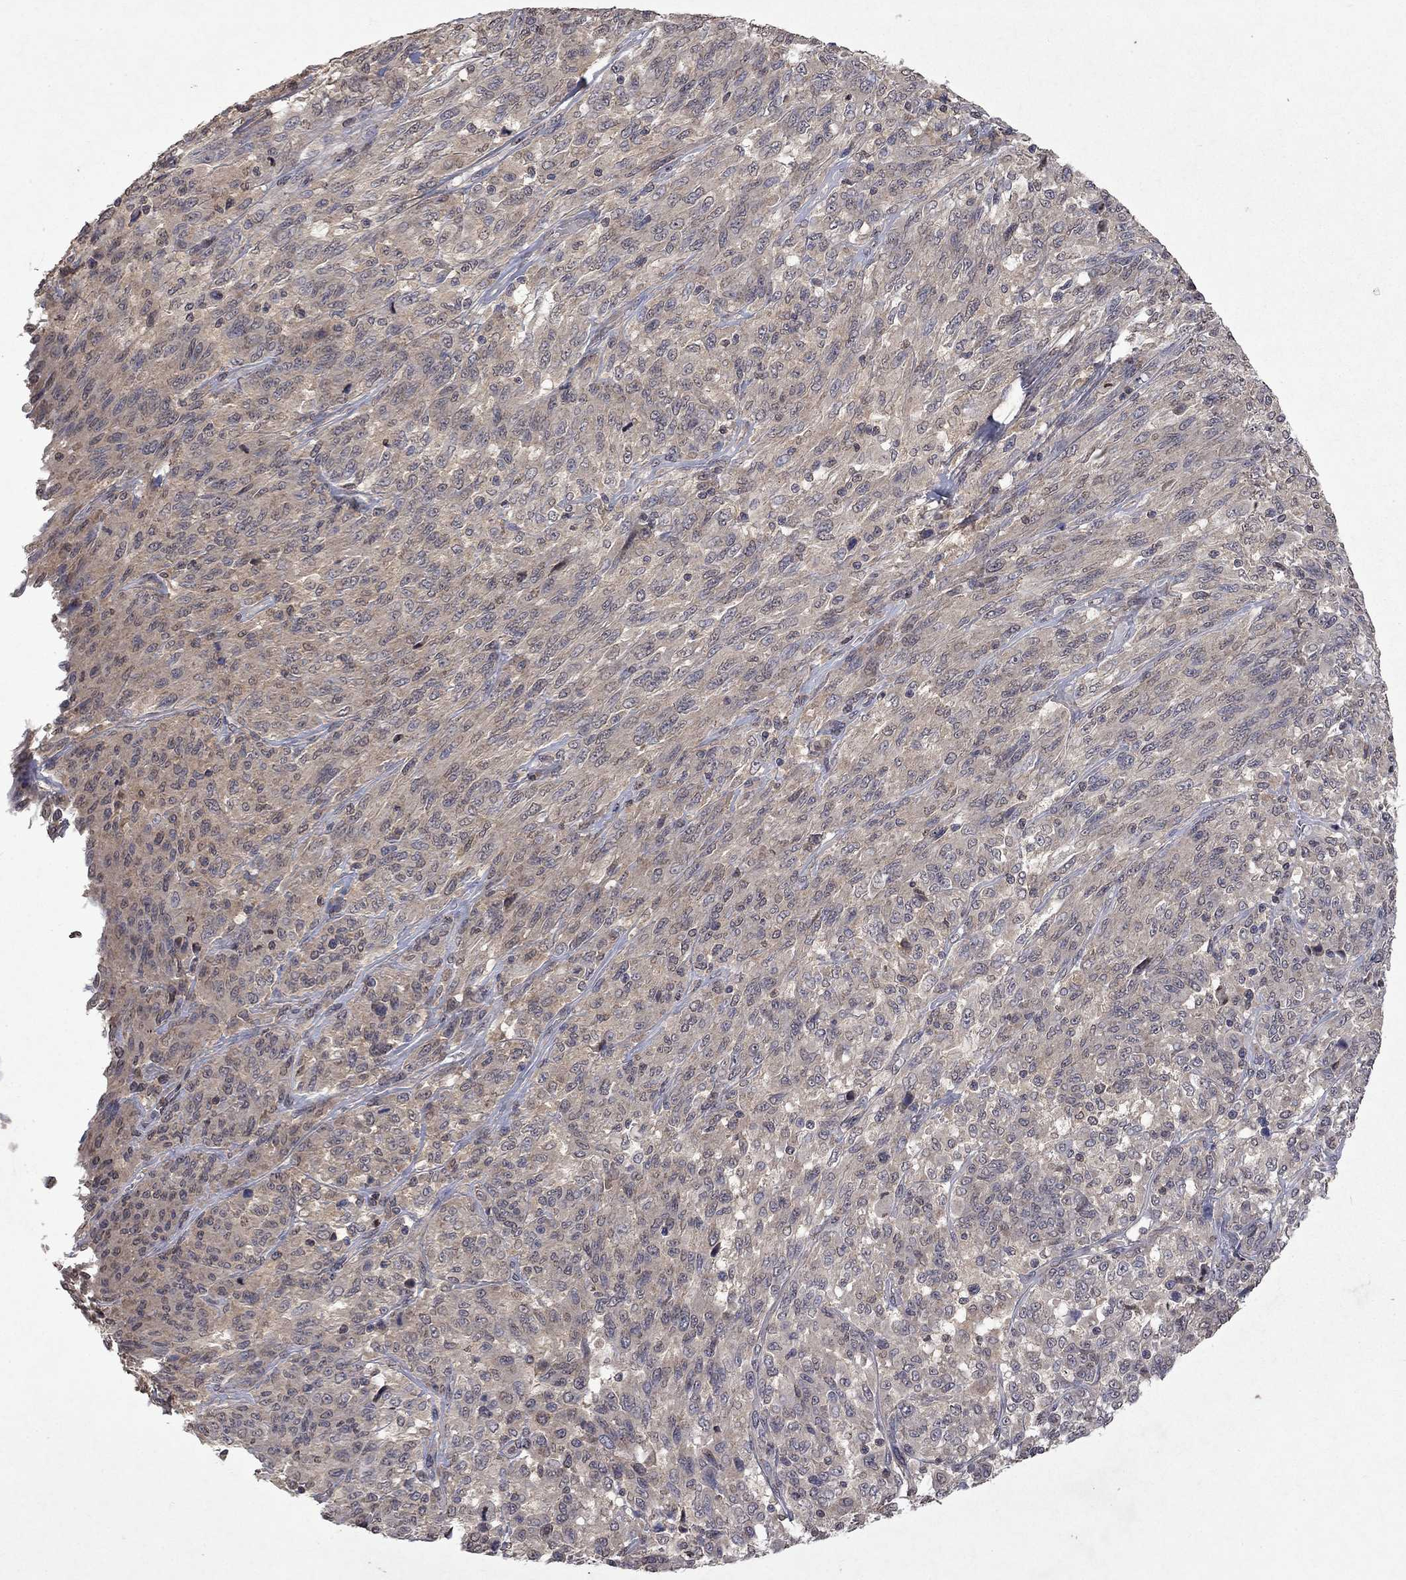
{"staining": {"intensity": "weak", "quantity": "25%-75%", "location": "cytoplasmic/membranous"}, "tissue": "melanoma", "cell_type": "Tumor cells", "image_type": "cancer", "snomed": [{"axis": "morphology", "description": "Malignant melanoma, NOS"}, {"axis": "topography", "description": "Skin"}], "caption": "Immunohistochemistry (IHC) photomicrograph of melanoma stained for a protein (brown), which reveals low levels of weak cytoplasmic/membranous staining in about 25%-75% of tumor cells.", "gene": "TTC38", "patient": {"sex": "female", "age": 91}}